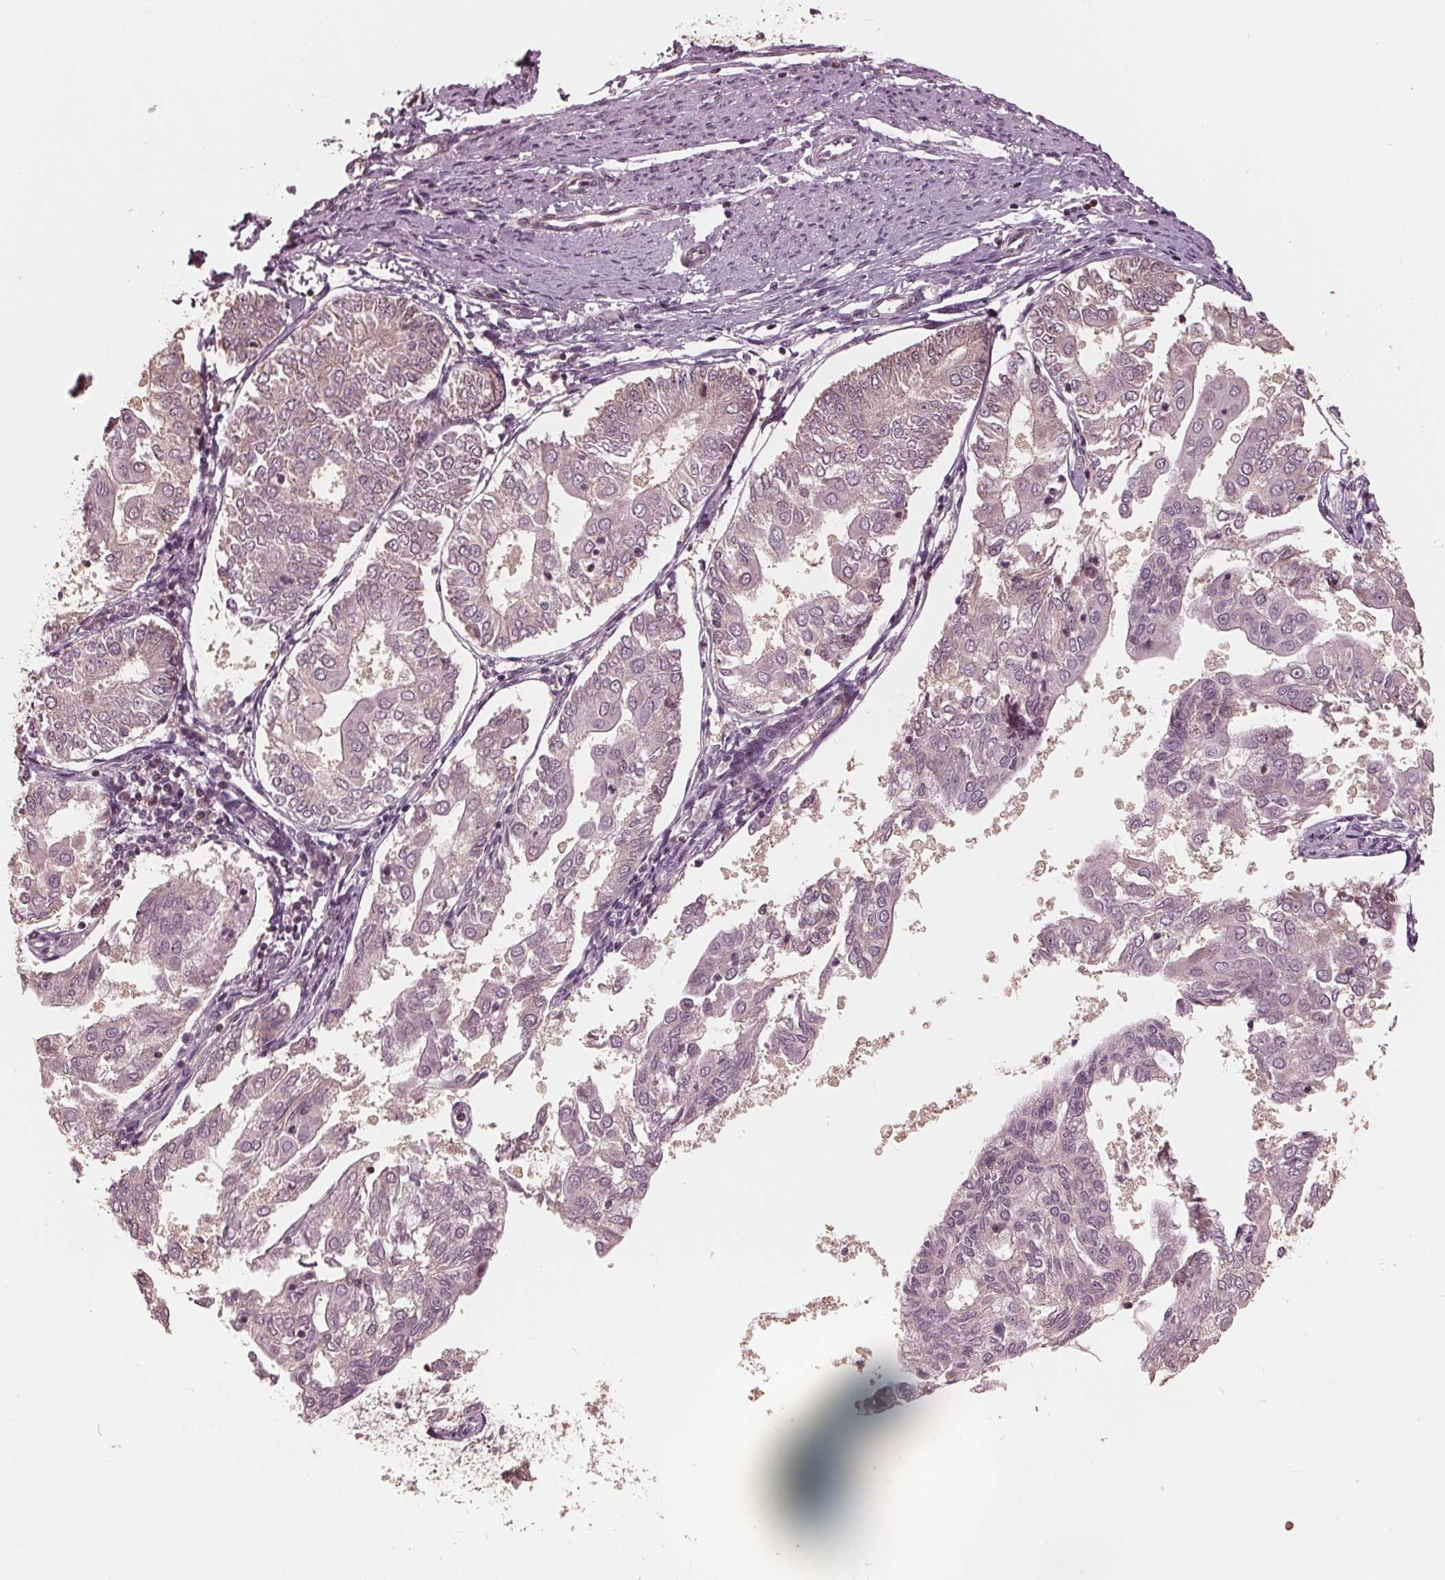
{"staining": {"intensity": "negative", "quantity": "none", "location": "none"}, "tissue": "endometrial cancer", "cell_type": "Tumor cells", "image_type": "cancer", "snomed": [{"axis": "morphology", "description": "Adenocarcinoma, NOS"}, {"axis": "topography", "description": "Endometrium"}], "caption": "Immunohistochemistry (IHC) of human adenocarcinoma (endometrial) demonstrates no staining in tumor cells.", "gene": "HIRIP3", "patient": {"sex": "female", "age": 68}}